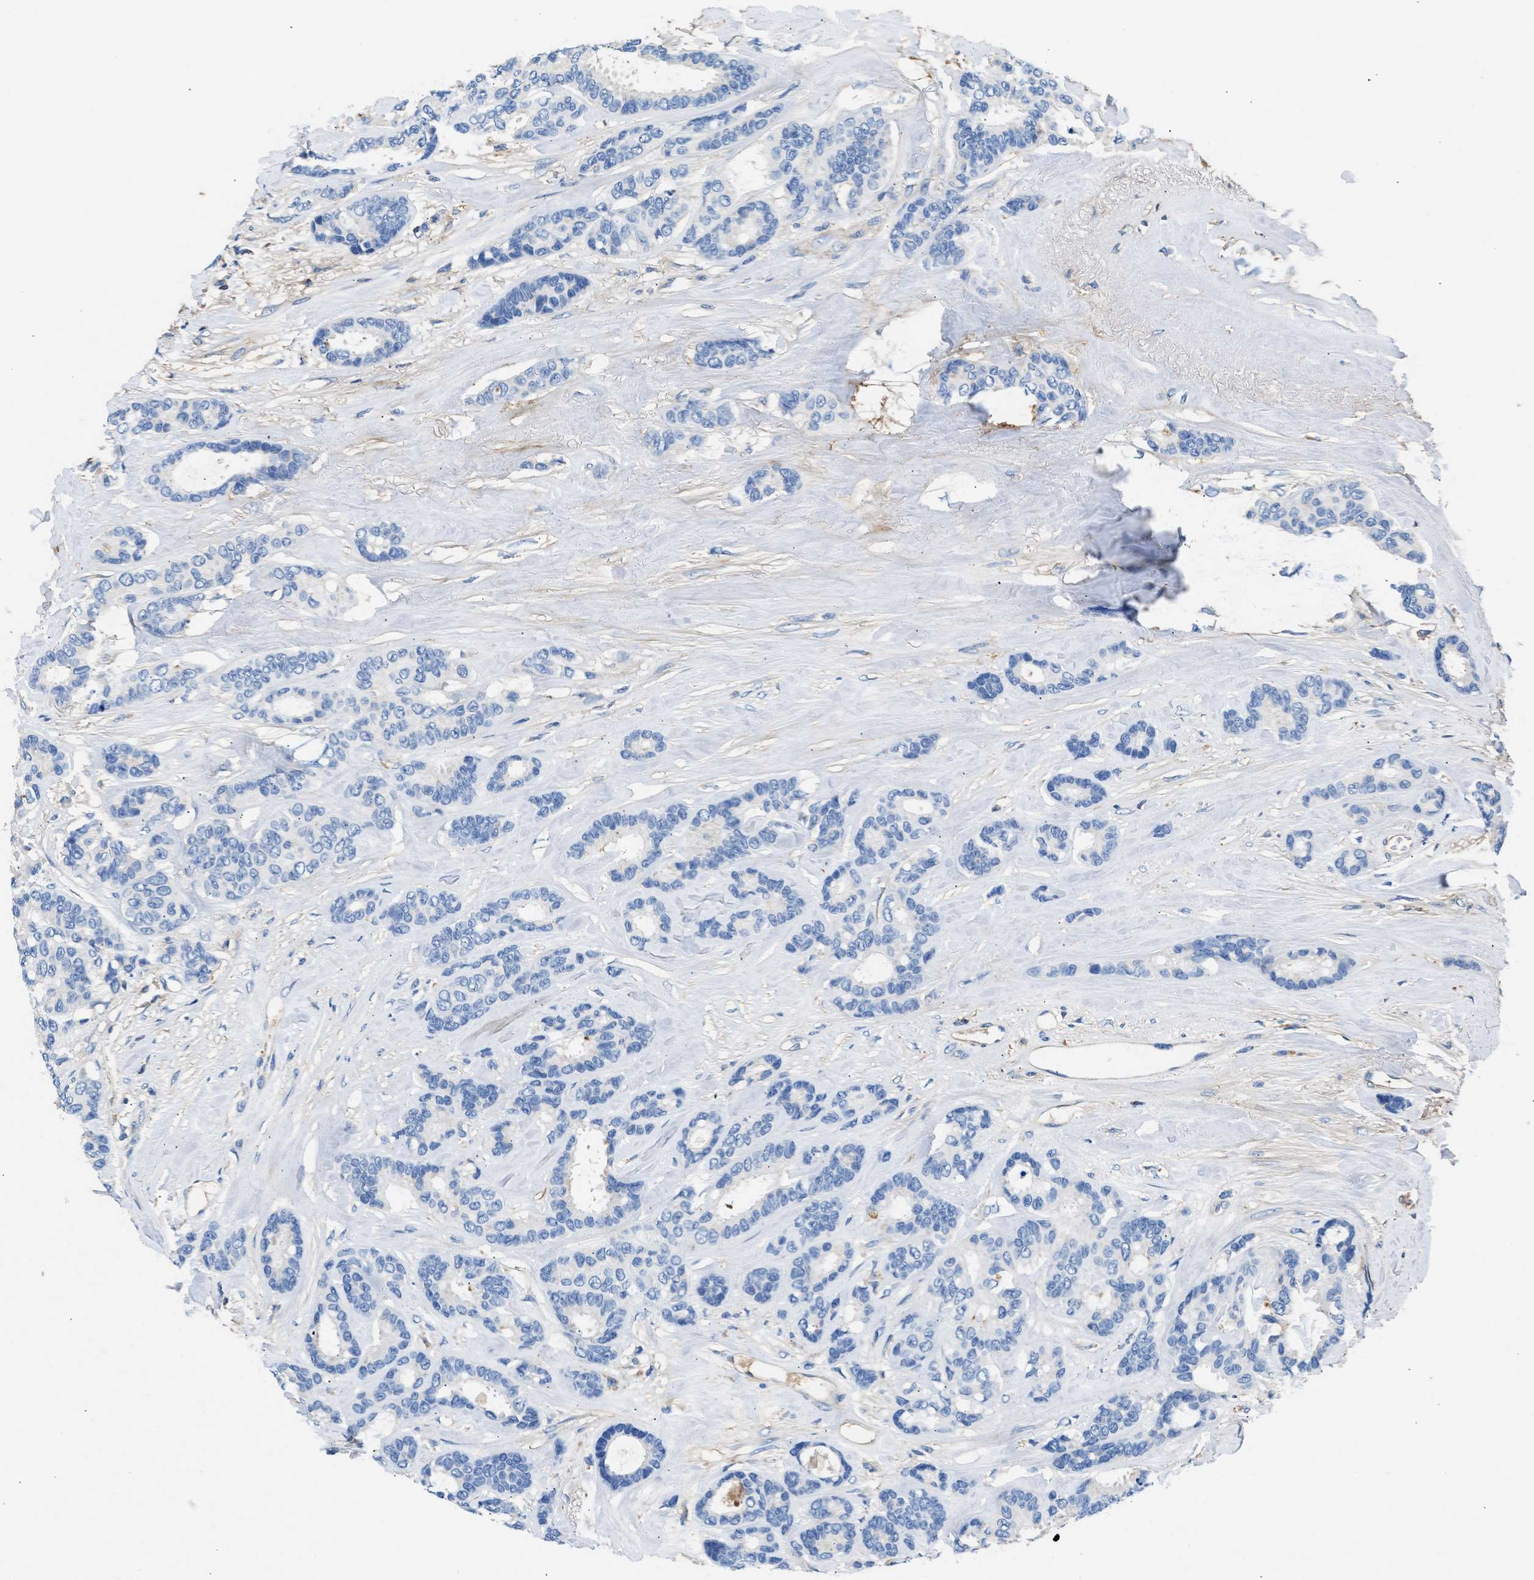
{"staining": {"intensity": "negative", "quantity": "none", "location": "none"}, "tissue": "breast cancer", "cell_type": "Tumor cells", "image_type": "cancer", "snomed": [{"axis": "morphology", "description": "Duct carcinoma"}, {"axis": "topography", "description": "Breast"}], "caption": "High magnification brightfield microscopy of breast cancer stained with DAB (3,3'-diaminobenzidine) (brown) and counterstained with hematoxylin (blue): tumor cells show no significant staining. (Brightfield microscopy of DAB immunohistochemistry (IHC) at high magnification).", "gene": "KCNQ4", "patient": {"sex": "female", "age": 87}}